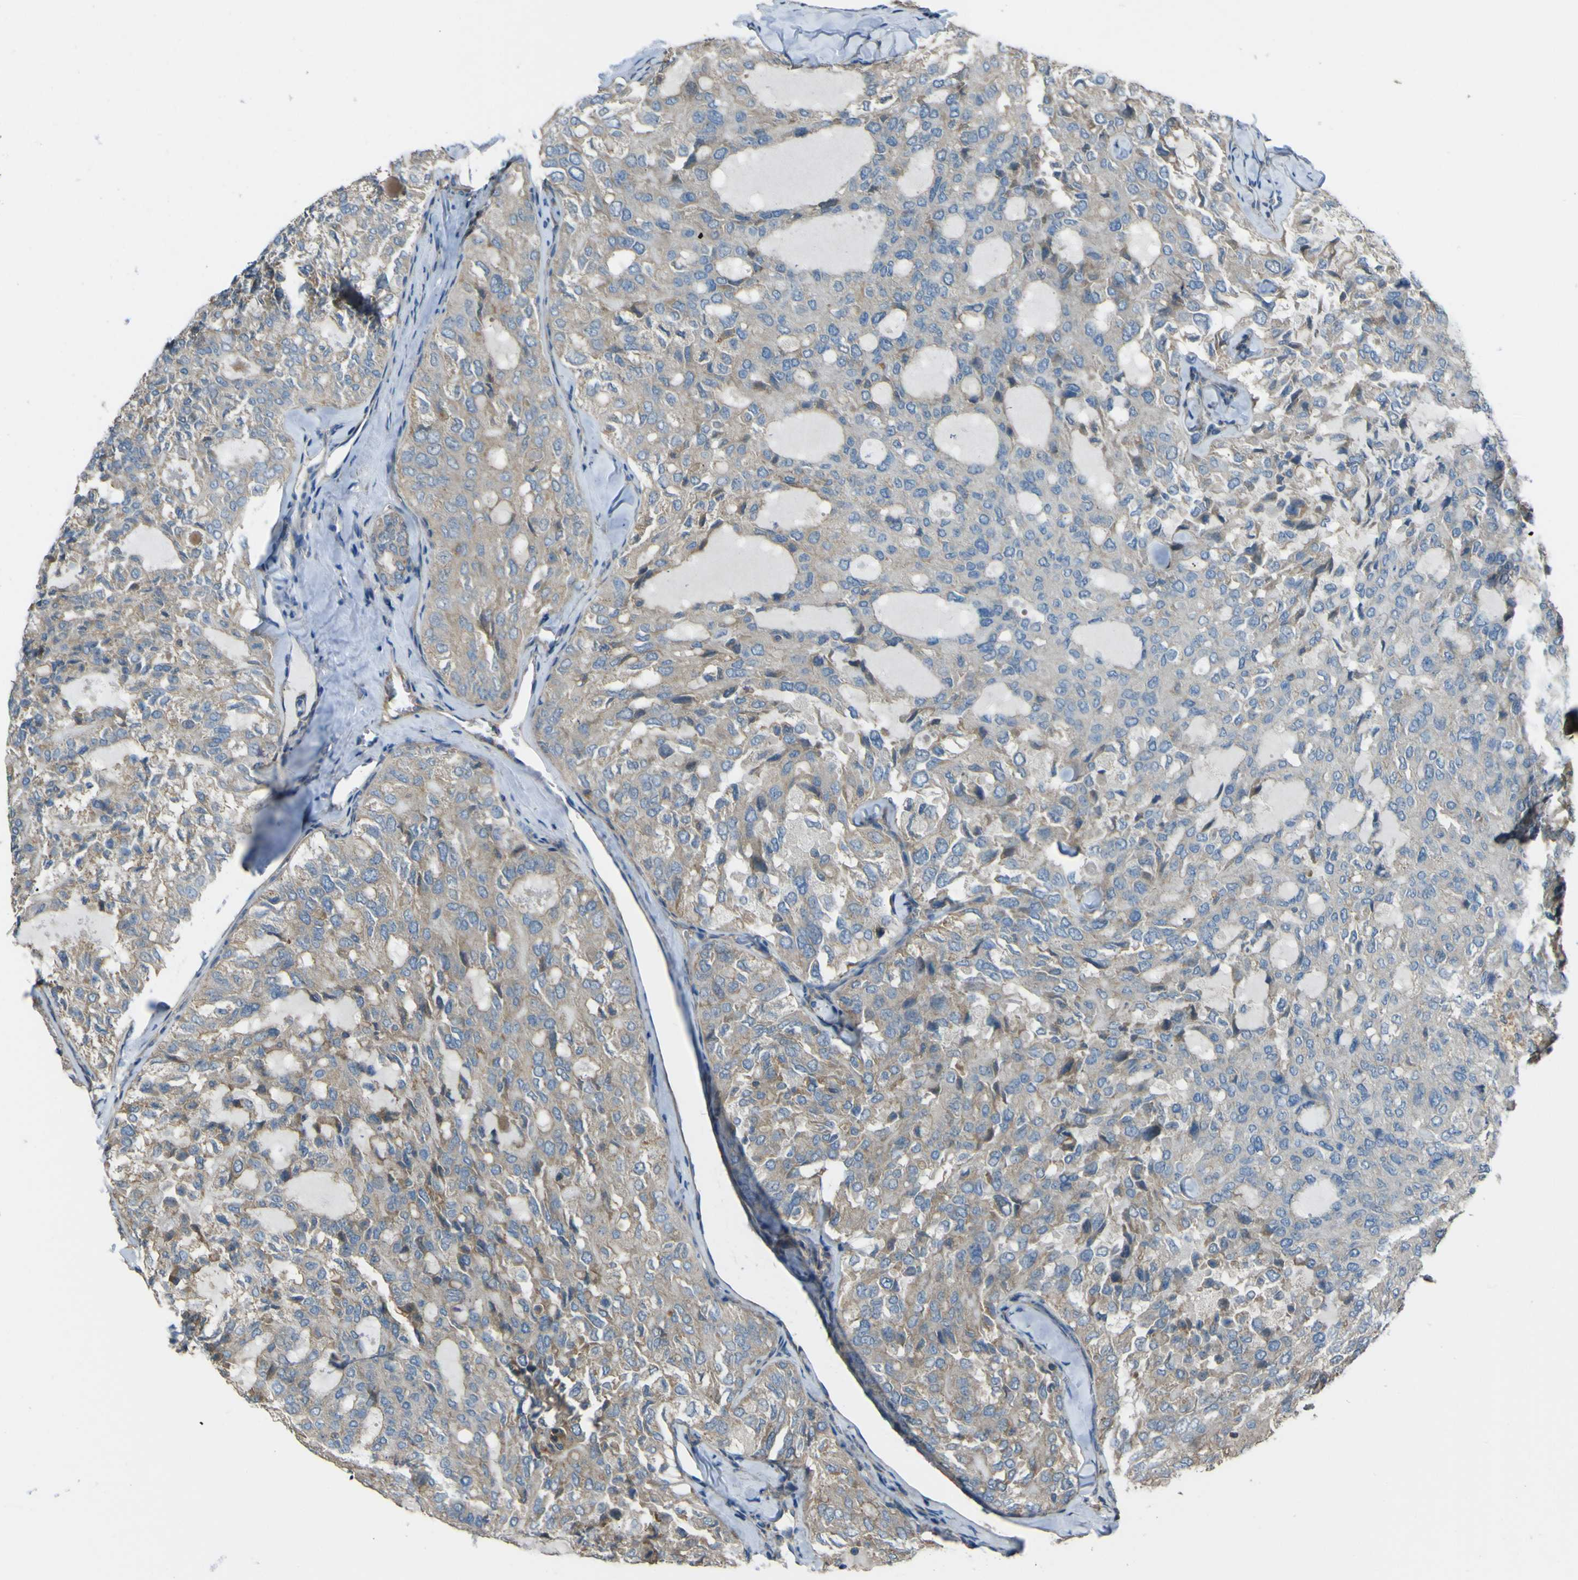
{"staining": {"intensity": "negative", "quantity": "none", "location": "none"}, "tissue": "thyroid cancer", "cell_type": "Tumor cells", "image_type": "cancer", "snomed": [{"axis": "morphology", "description": "Follicular adenoma carcinoma, NOS"}, {"axis": "topography", "description": "Thyroid gland"}], "caption": "This is a image of IHC staining of thyroid cancer, which shows no expression in tumor cells. (DAB (3,3'-diaminobenzidine) immunohistochemistry (IHC), high magnification).", "gene": "NAALADL2", "patient": {"sex": "male", "age": 75}}